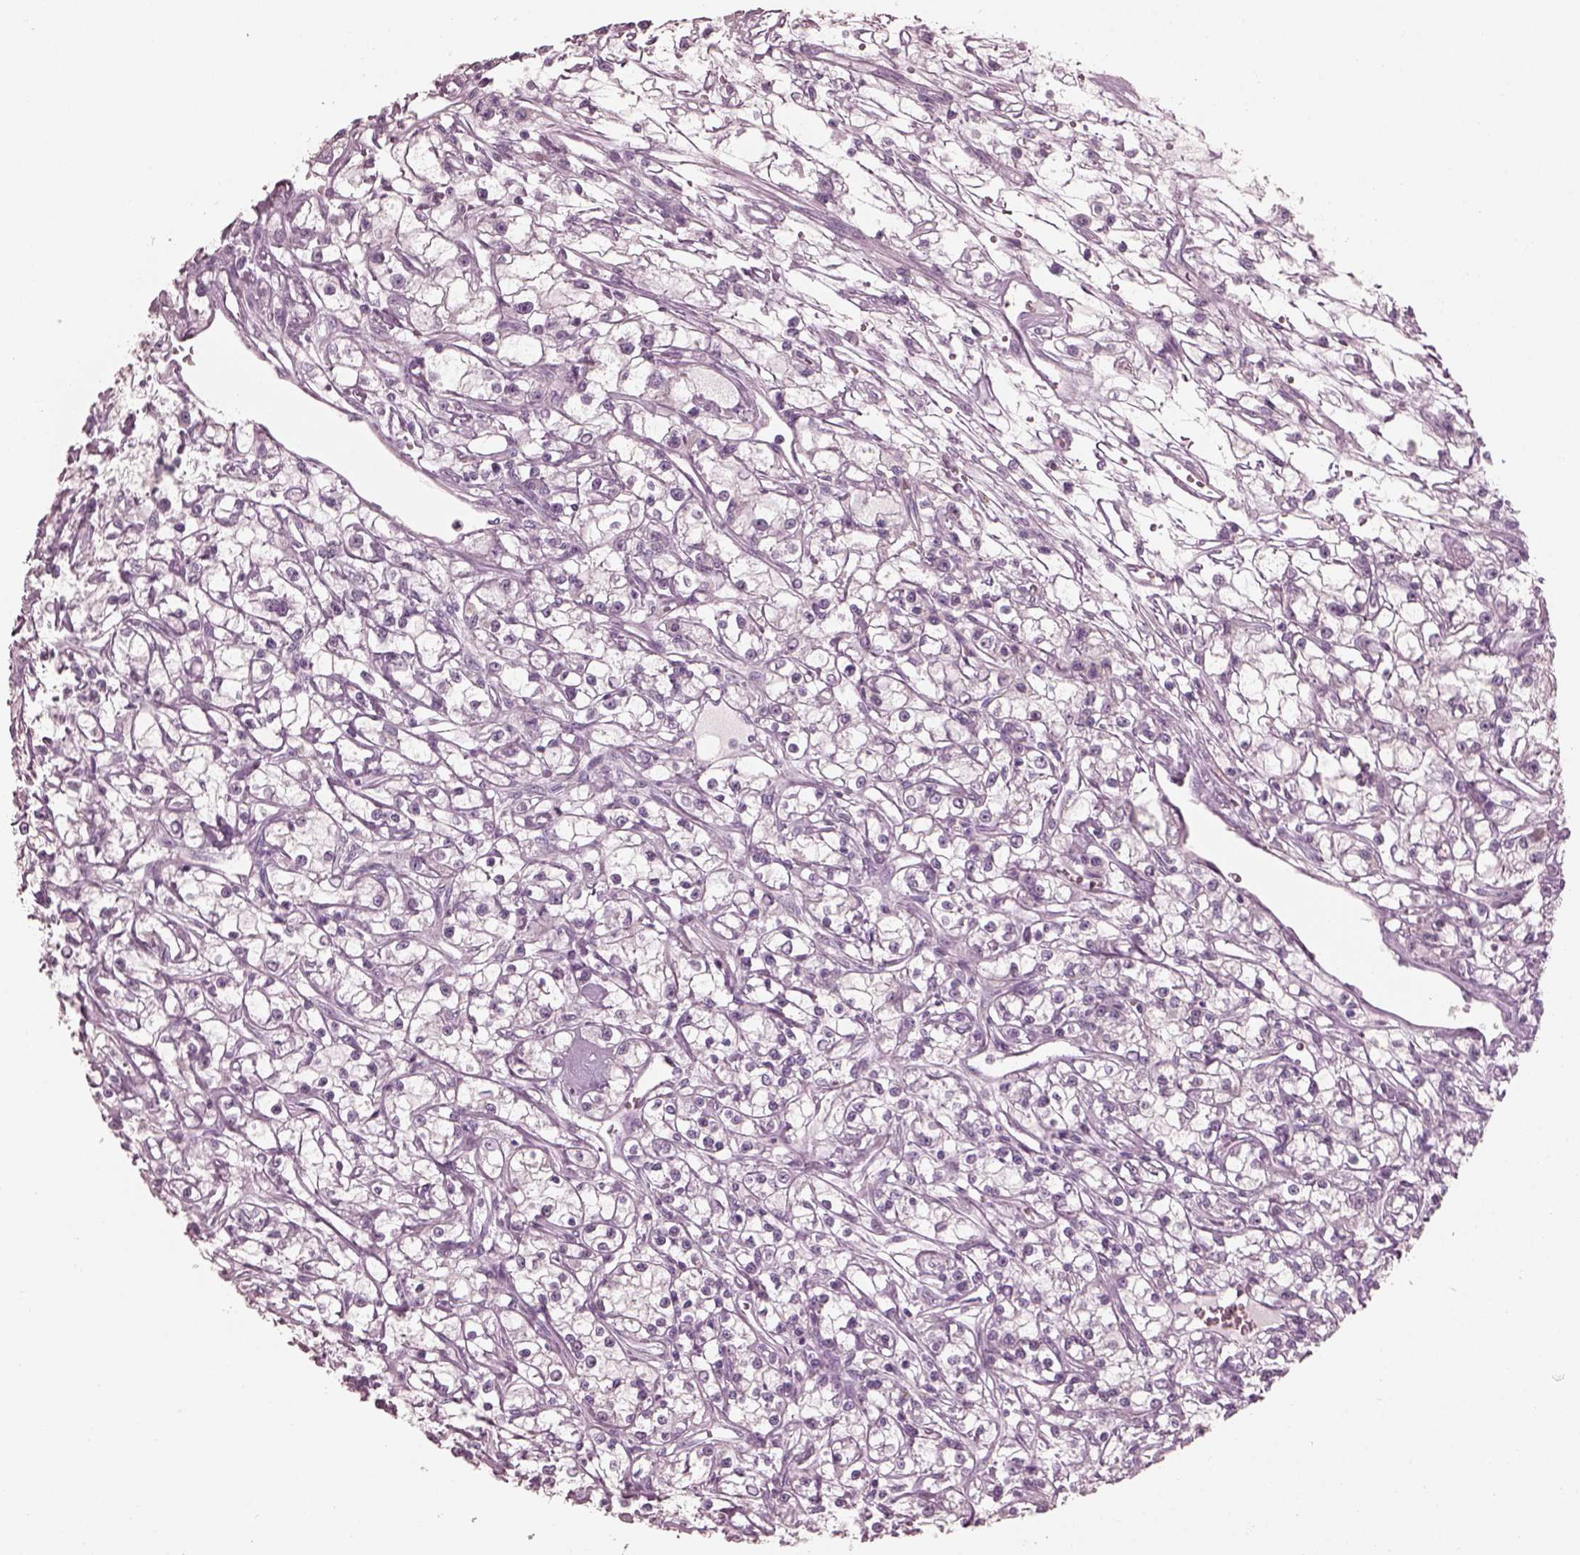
{"staining": {"intensity": "negative", "quantity": "none", "location": "none"}, "tissue": "renal cancer", "cell_type": "Tumor cells", "image_type": "cancer", "snomed": [{"axis": "morphology", "description": "Adenocarcinoma, NOS"}, {"axis": "topography", "description": "Kidney"}], "caption": "This is a photomicrograph of immunohistochemistry (IHC) staining of adenocarcinoma (renal), which shows no positivity in tumor cells.", "gene": "C2orf81", "patient": {"sex": "female", "age": 59}}